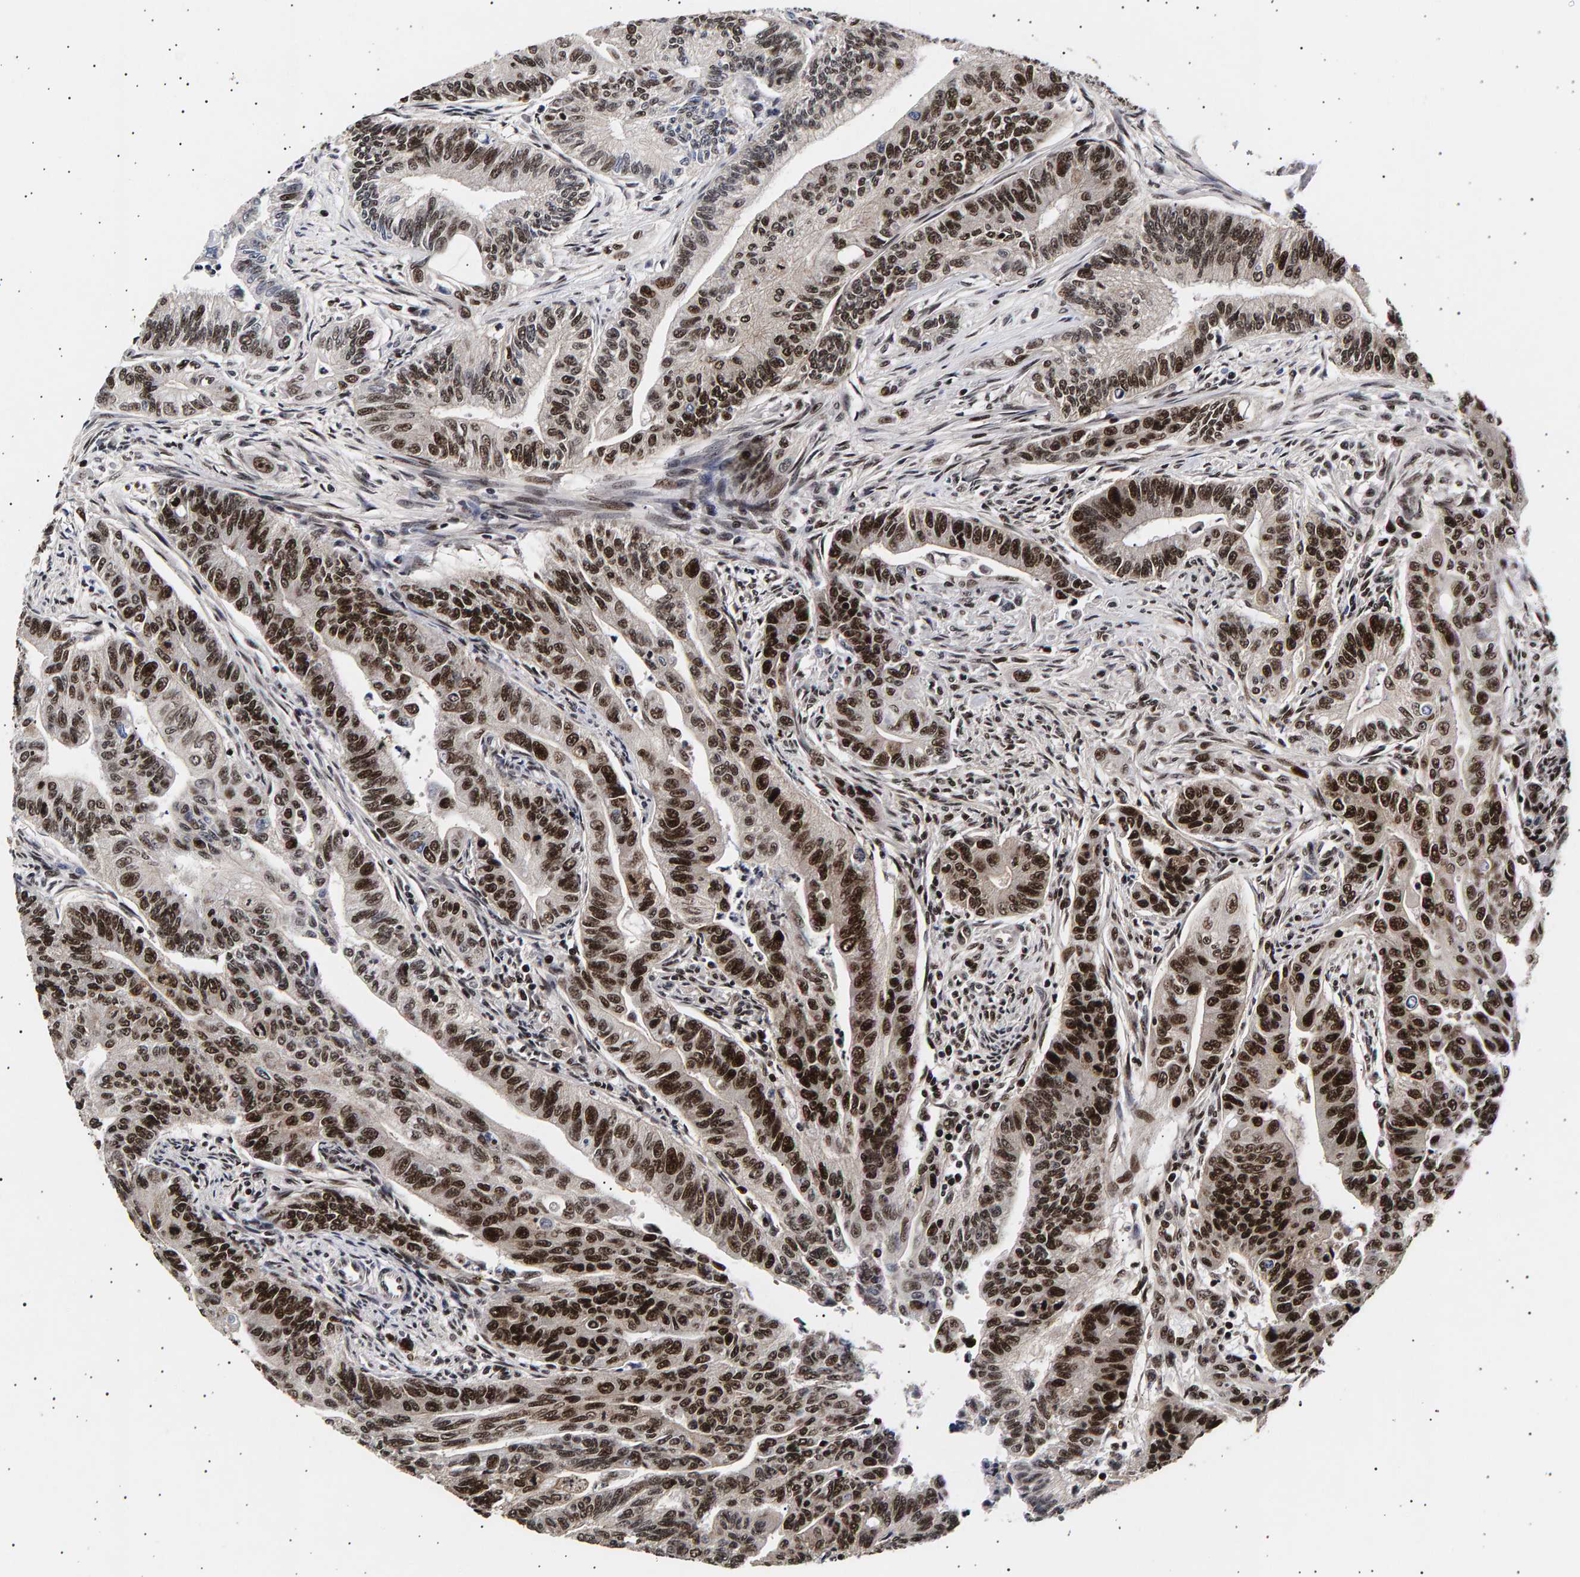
{"staining": {"intensity": "strong", "quantity": ">75%", "location": "nuclear"}, "tissue": "colorectal cancer", "cell_type": "Tumor cells", "image_type": "cancer", "snomed": [{"axis": "morphology", "description": "Adenoma, NOS"}, {"axis": "morphology", "description": "Adenocarcinoma, NOS"}, {"axis": "topography", "description": "Colon"}], "caption": "Immunohistochemical staining of adenoma (colorectal) exhibits strong nuclear protein expression in about >75% of tumor cells. (DAB (3,3'-diaminobenzidine) = brown stain, brightfield microscopy at high magnification).", "gene": "ANKRD40", "patient": {"sex": "male", "age": 79}}